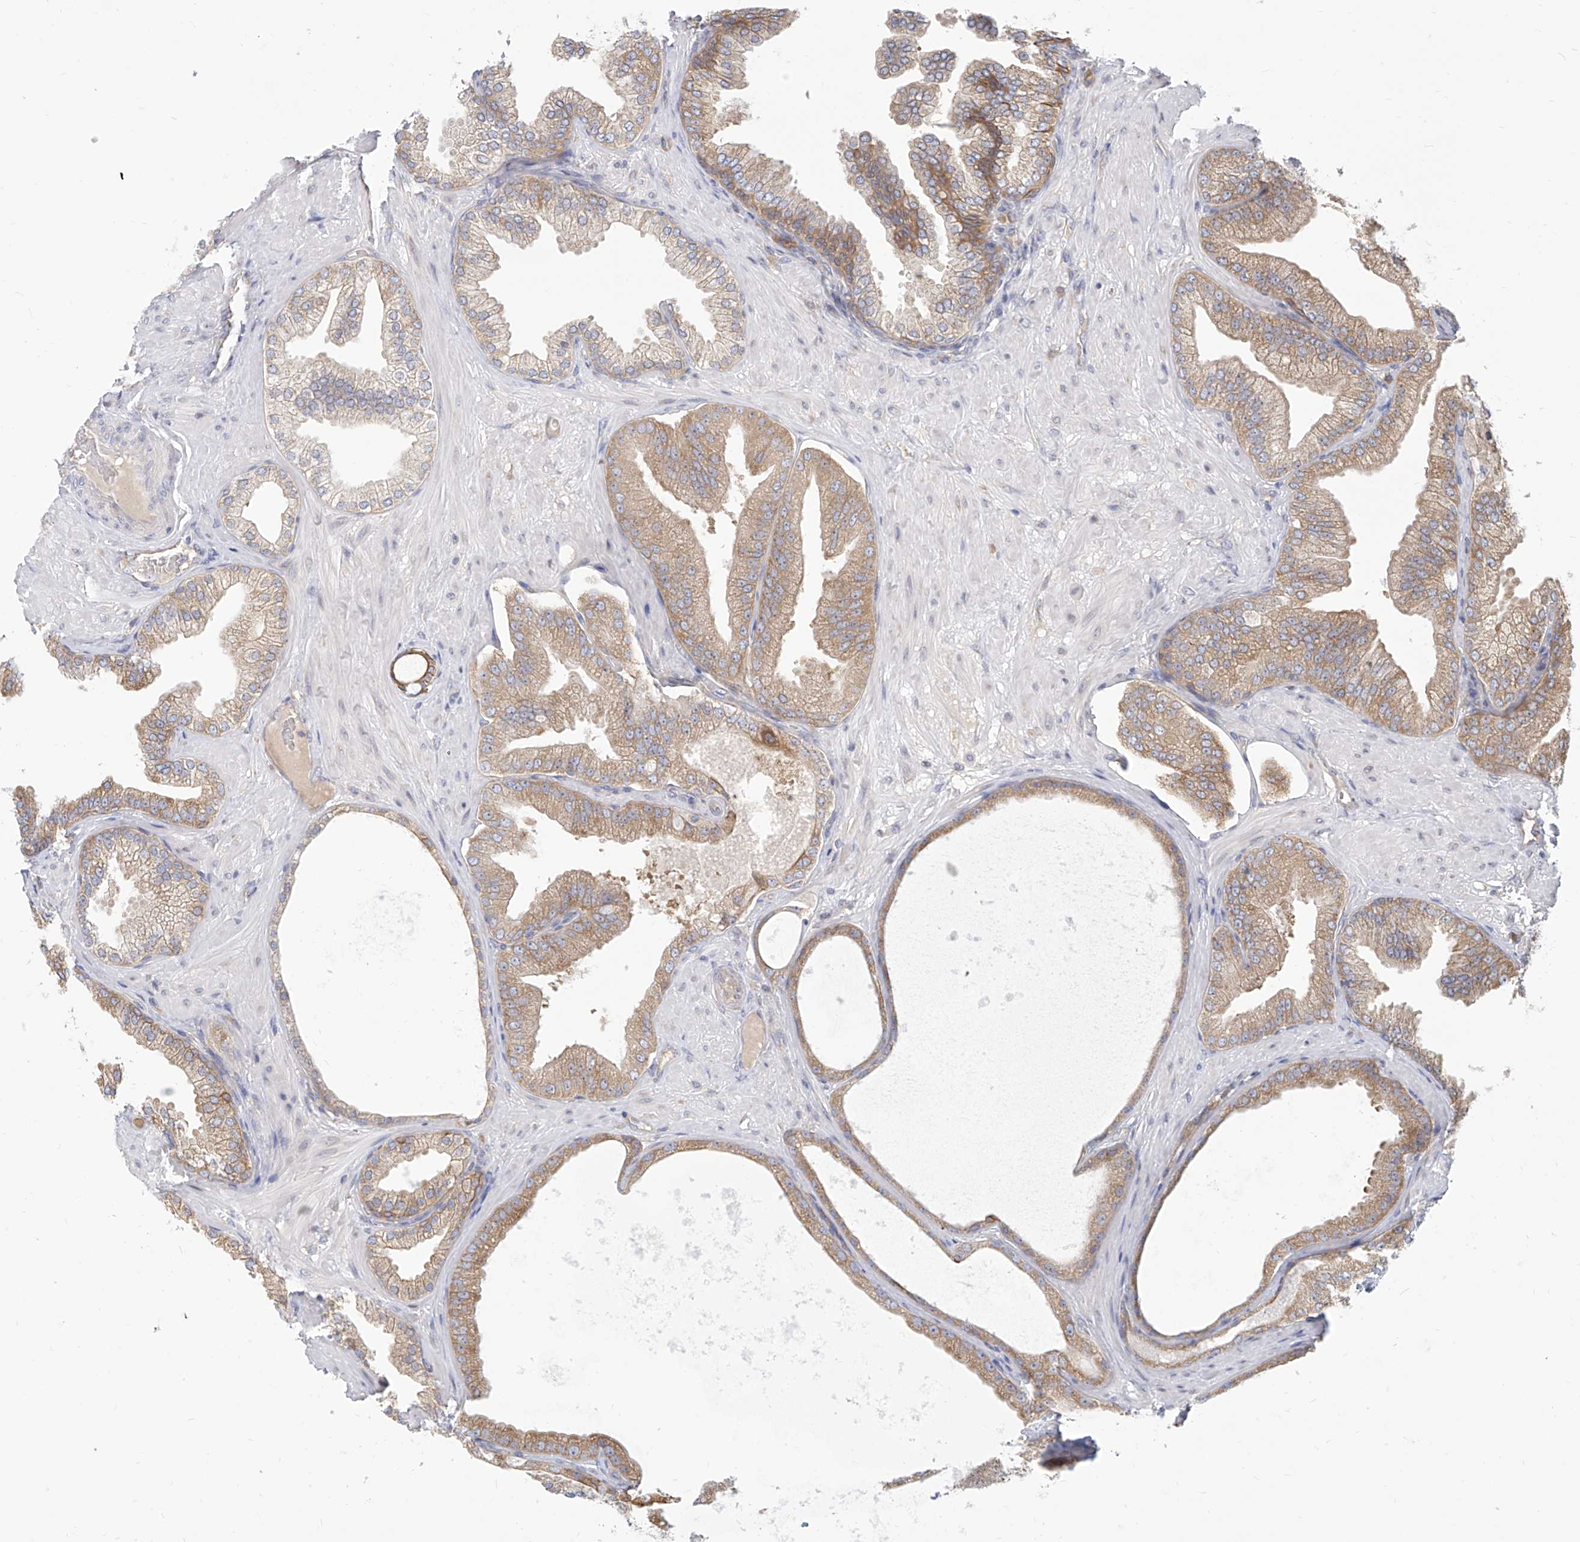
{"staining": {"intensity": "moderate", "quantity": ">75%", "location": "cytoplasmic/membranous"}, "tissue": "prostate cancer", "cell_type": "Tumor cells", "image_type": "cancer", "snomed": [{"axis": "morphology", "description": "Adenocarcinoma, Low grade"}, {"axis": "topography", "description": "Prostate"}], "caption": "Protein staining shows moderate cytoplasmic/membranous staining in about >75% of tumor cells in prostate cancer. The staining is performed using DAB brown chromogen to label protein expression. The nuclei are counter-stained blue using hematoxylin.", "gene": "FAM83B", "patient": {"sex": "male", "age": 63}}